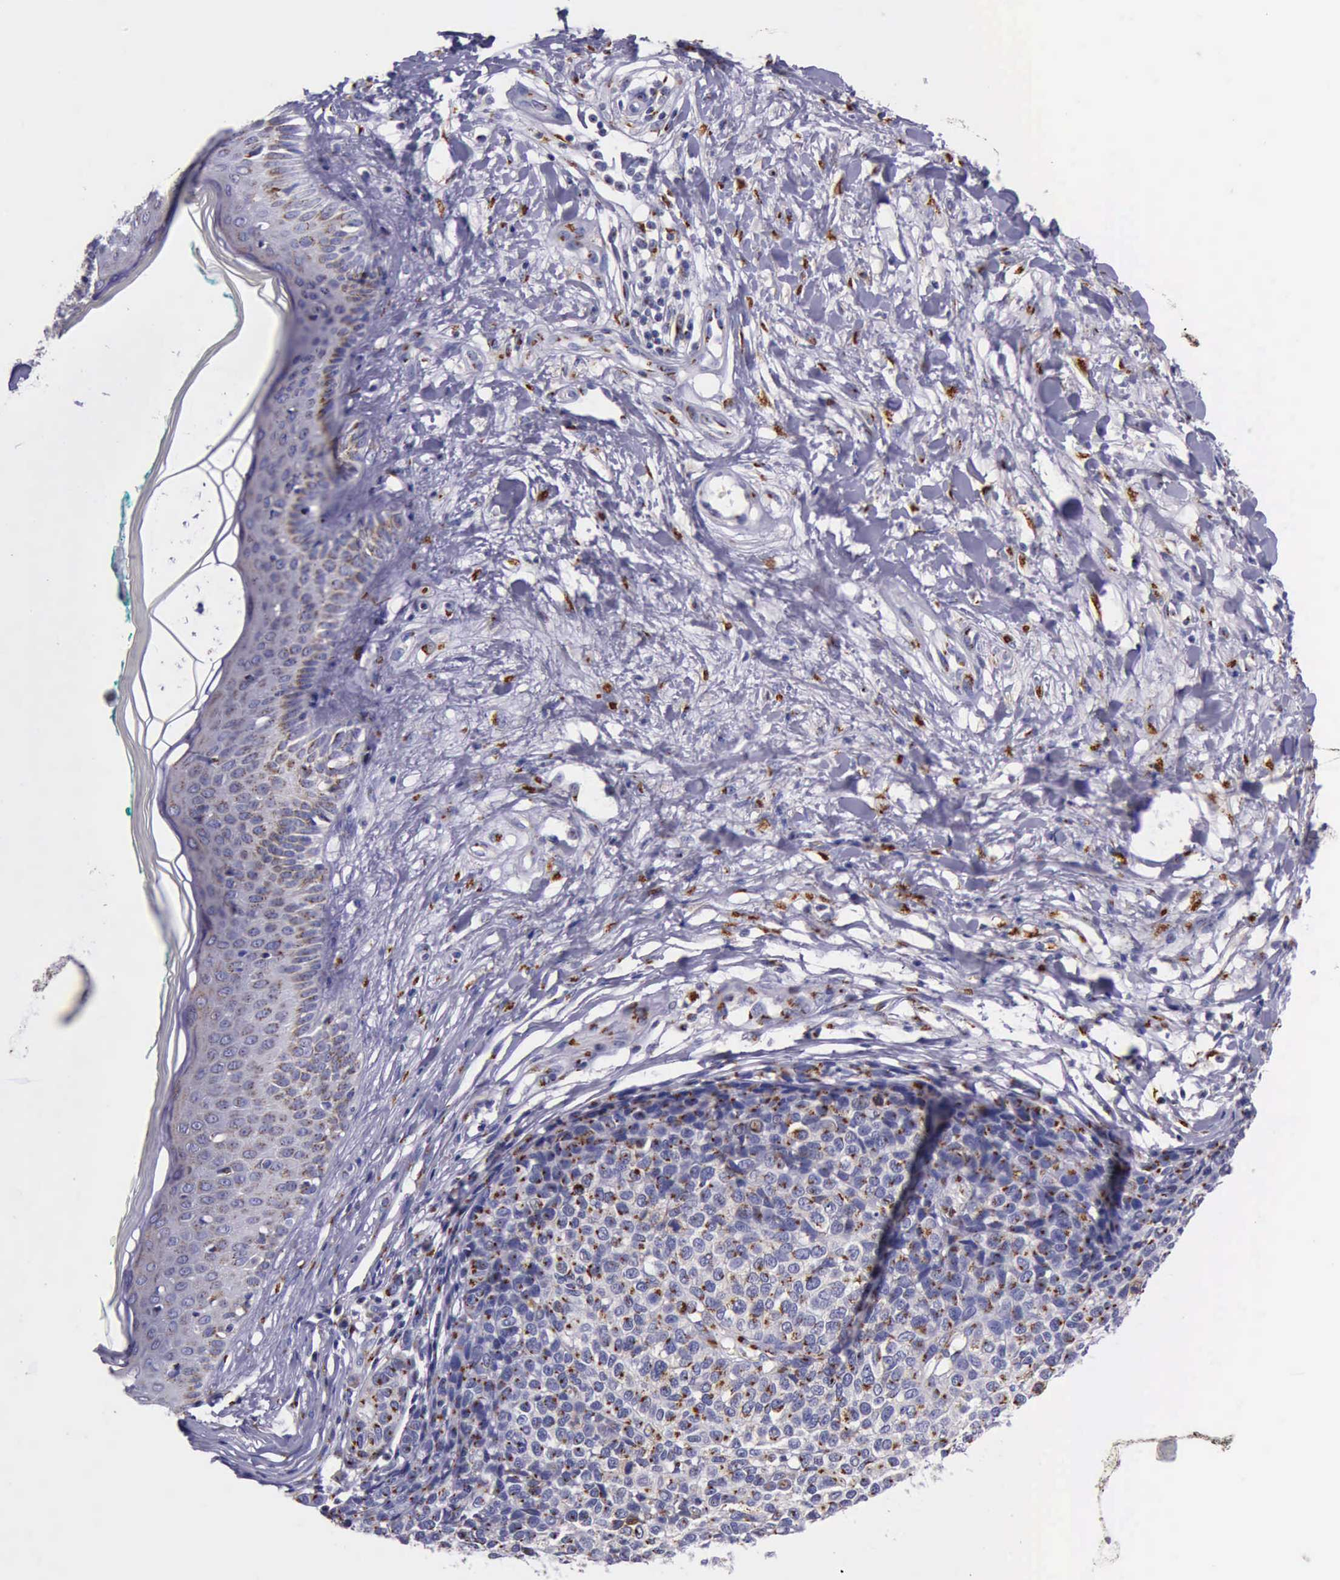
{"staining": {"intensity": "strong", "quantity": ">75%", "location": "cytoplasmic/membranous"}, "tissue": "melanoma", "cell_type": "Tumor cells", "image_type": "cancer", "snomed": [{"axis": "morphology", "description": "Malignant melanoma, NOS"}, {"axis": "topography", "description": "Skin"}], "caption": "Immunohistochemistry (IHC) (DAB) staining of human melanoma demonstrates strong cytoplasmic/membranous protein positivity in approximately >75% of tumor cells.", "gene": "GOLGA5", "patient": {"sex": "female", "age": 85}}